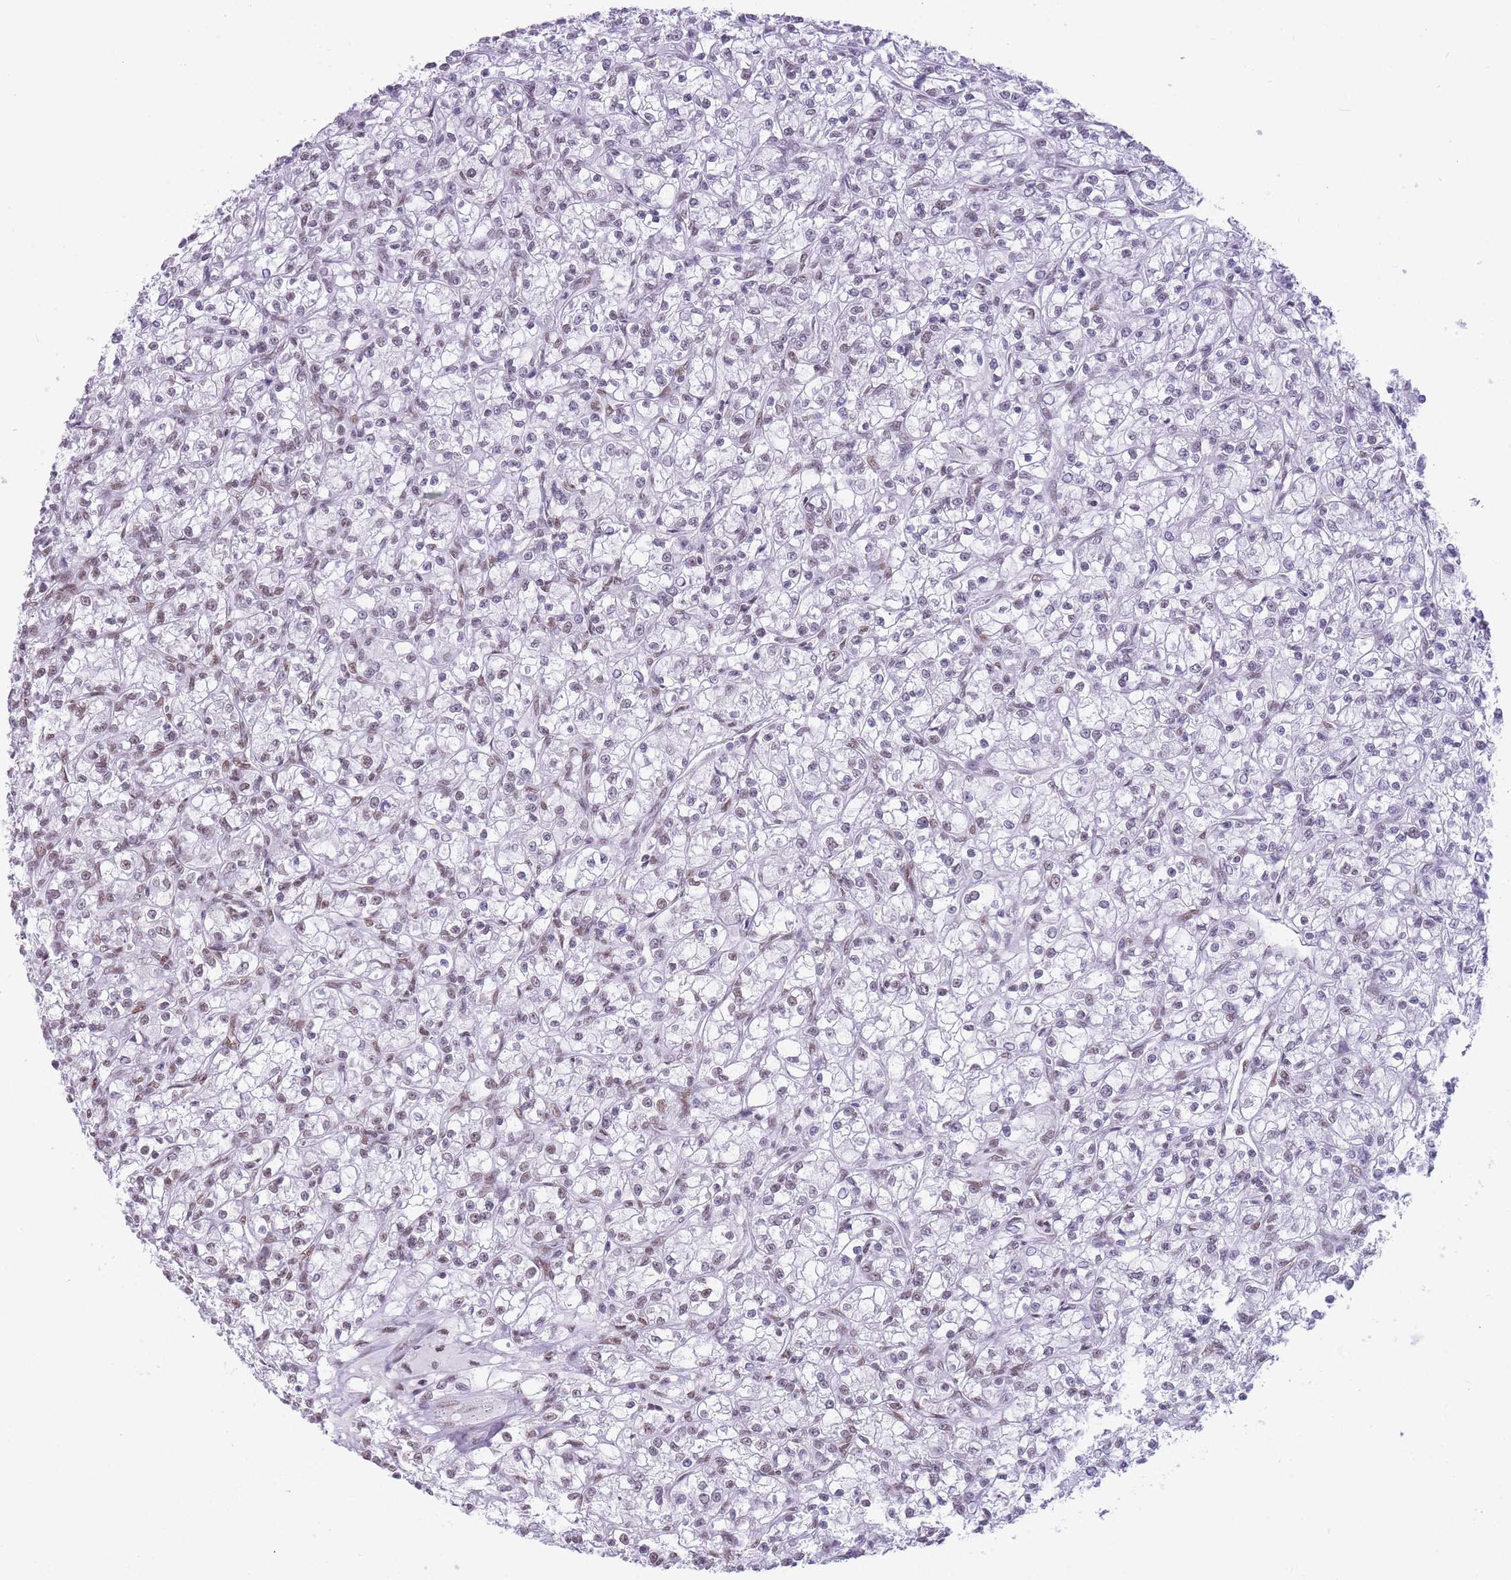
{"staining": {"intensity": "weak", "quantity": "<25%", "location": "nuclear"}, "tissue": "renal cancer", "cell_type": "Tumor cells", "image_type": "cancer", "snomed": [{"axis": "morphology", "description": "Adenocarcinoma, NOS"}, {"axis": "topography", "description": "Kidney"}], "caption": "Renal adenocarcinoma was stained to show a protein in brown. There is no significant expression in tumor cells.", "gene": "HNRNPUL1", "patient": {"sex": "female", "age": 59}}